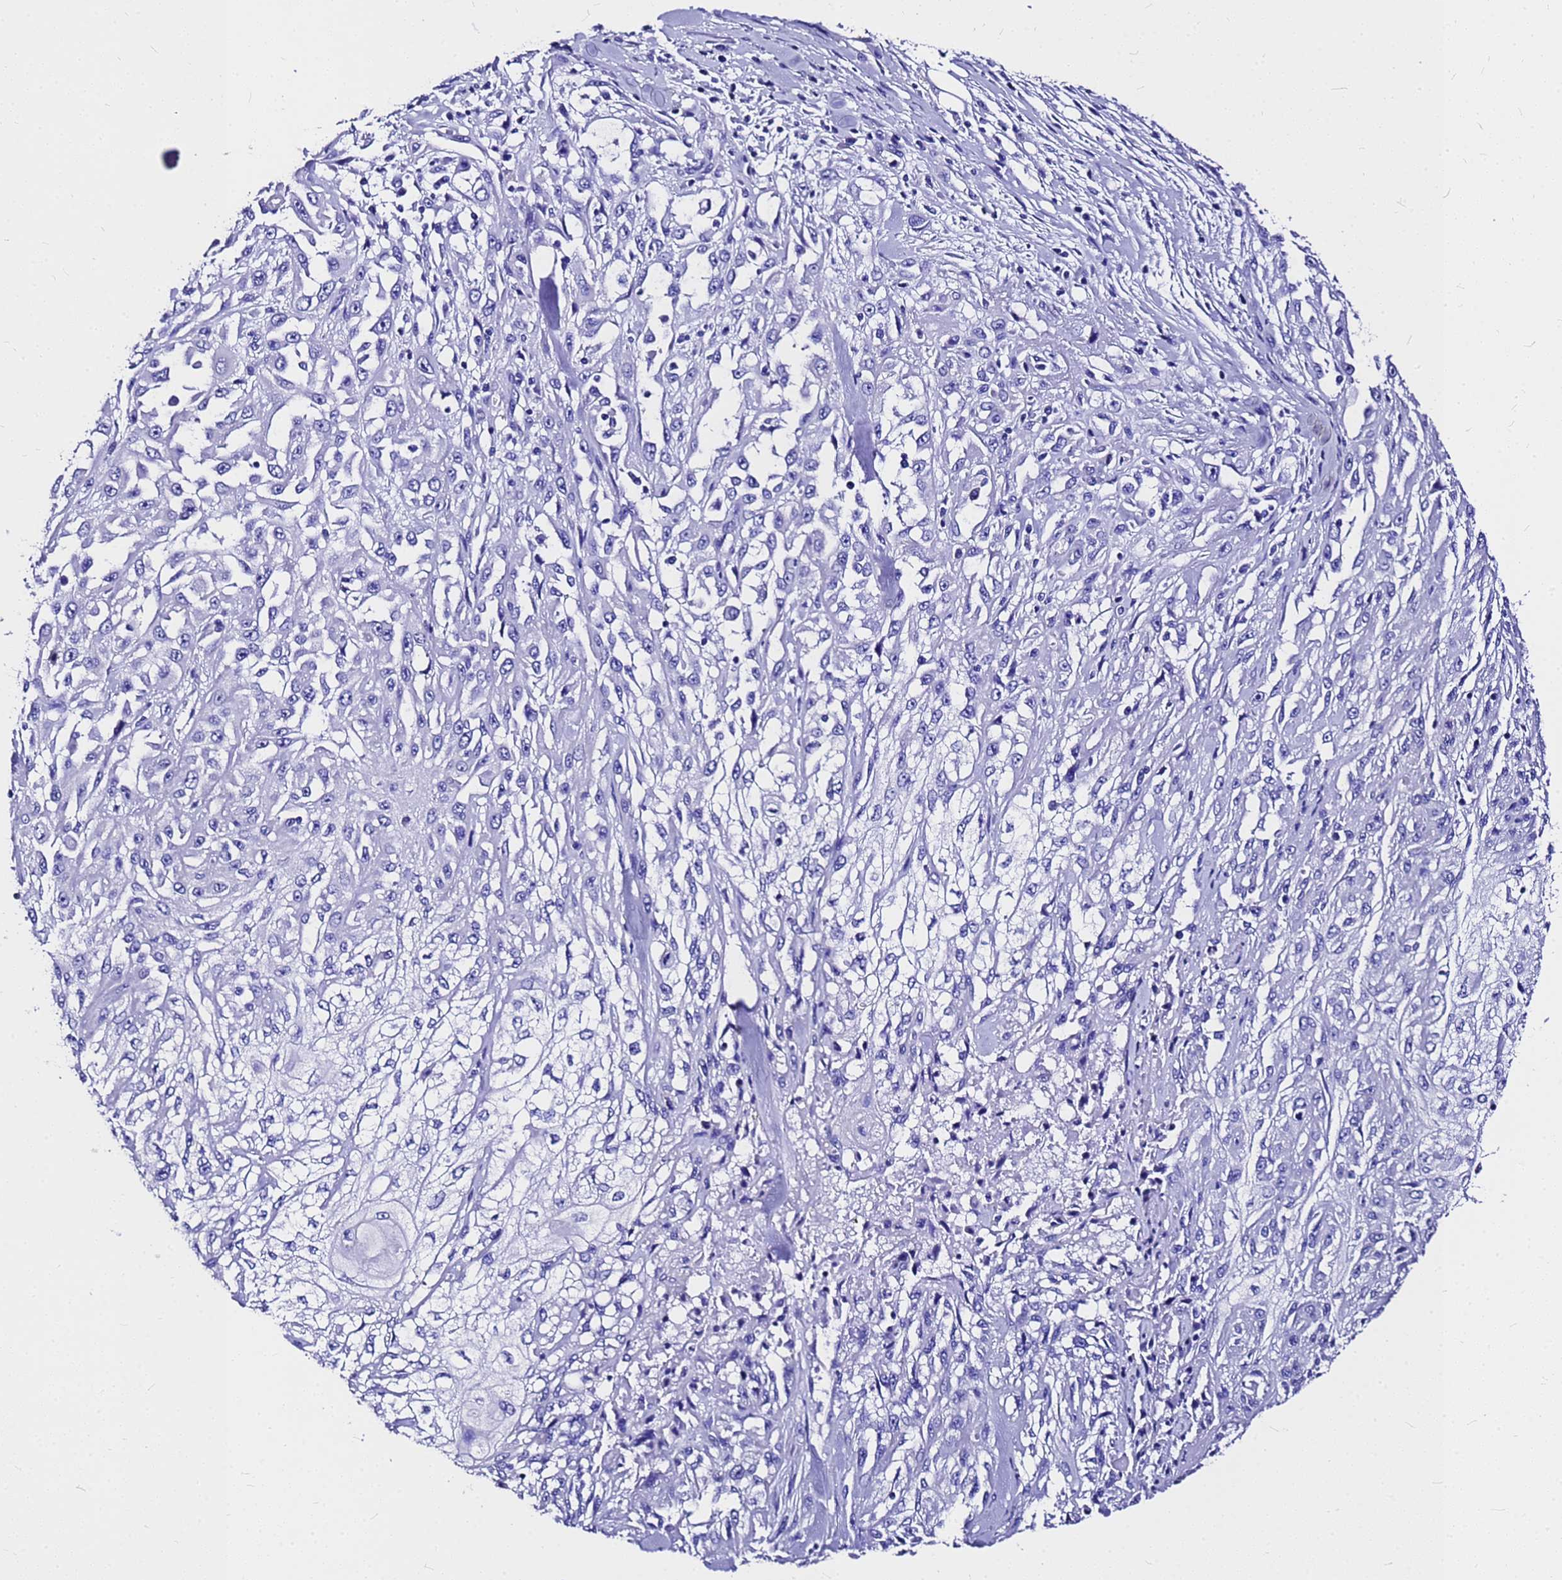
{"staining": {"intensity": "negative", "quantity": "none", "location": "none"}, "tissue": "skin cancer", "cell_type": "Tumor cells", "image_type": "cancer", "snomed": [{"axis": "morphology", "description": "Squamous cell carcinoma, NOS"}, {"axis": "morphology", "description": "Squamous cell carcinoma, metastatic, NOS"}, {"axis": "topography", "description": "Skin"}, {"axis": "topography", "description": "Lymph node"}], "caption": "Immunohistochemical staining of squamous cell carcinoma (skin) reveals no significant expression in tumor cells.", "gene": "HERC4", "patient": {"sex": "male", "age": 75}}